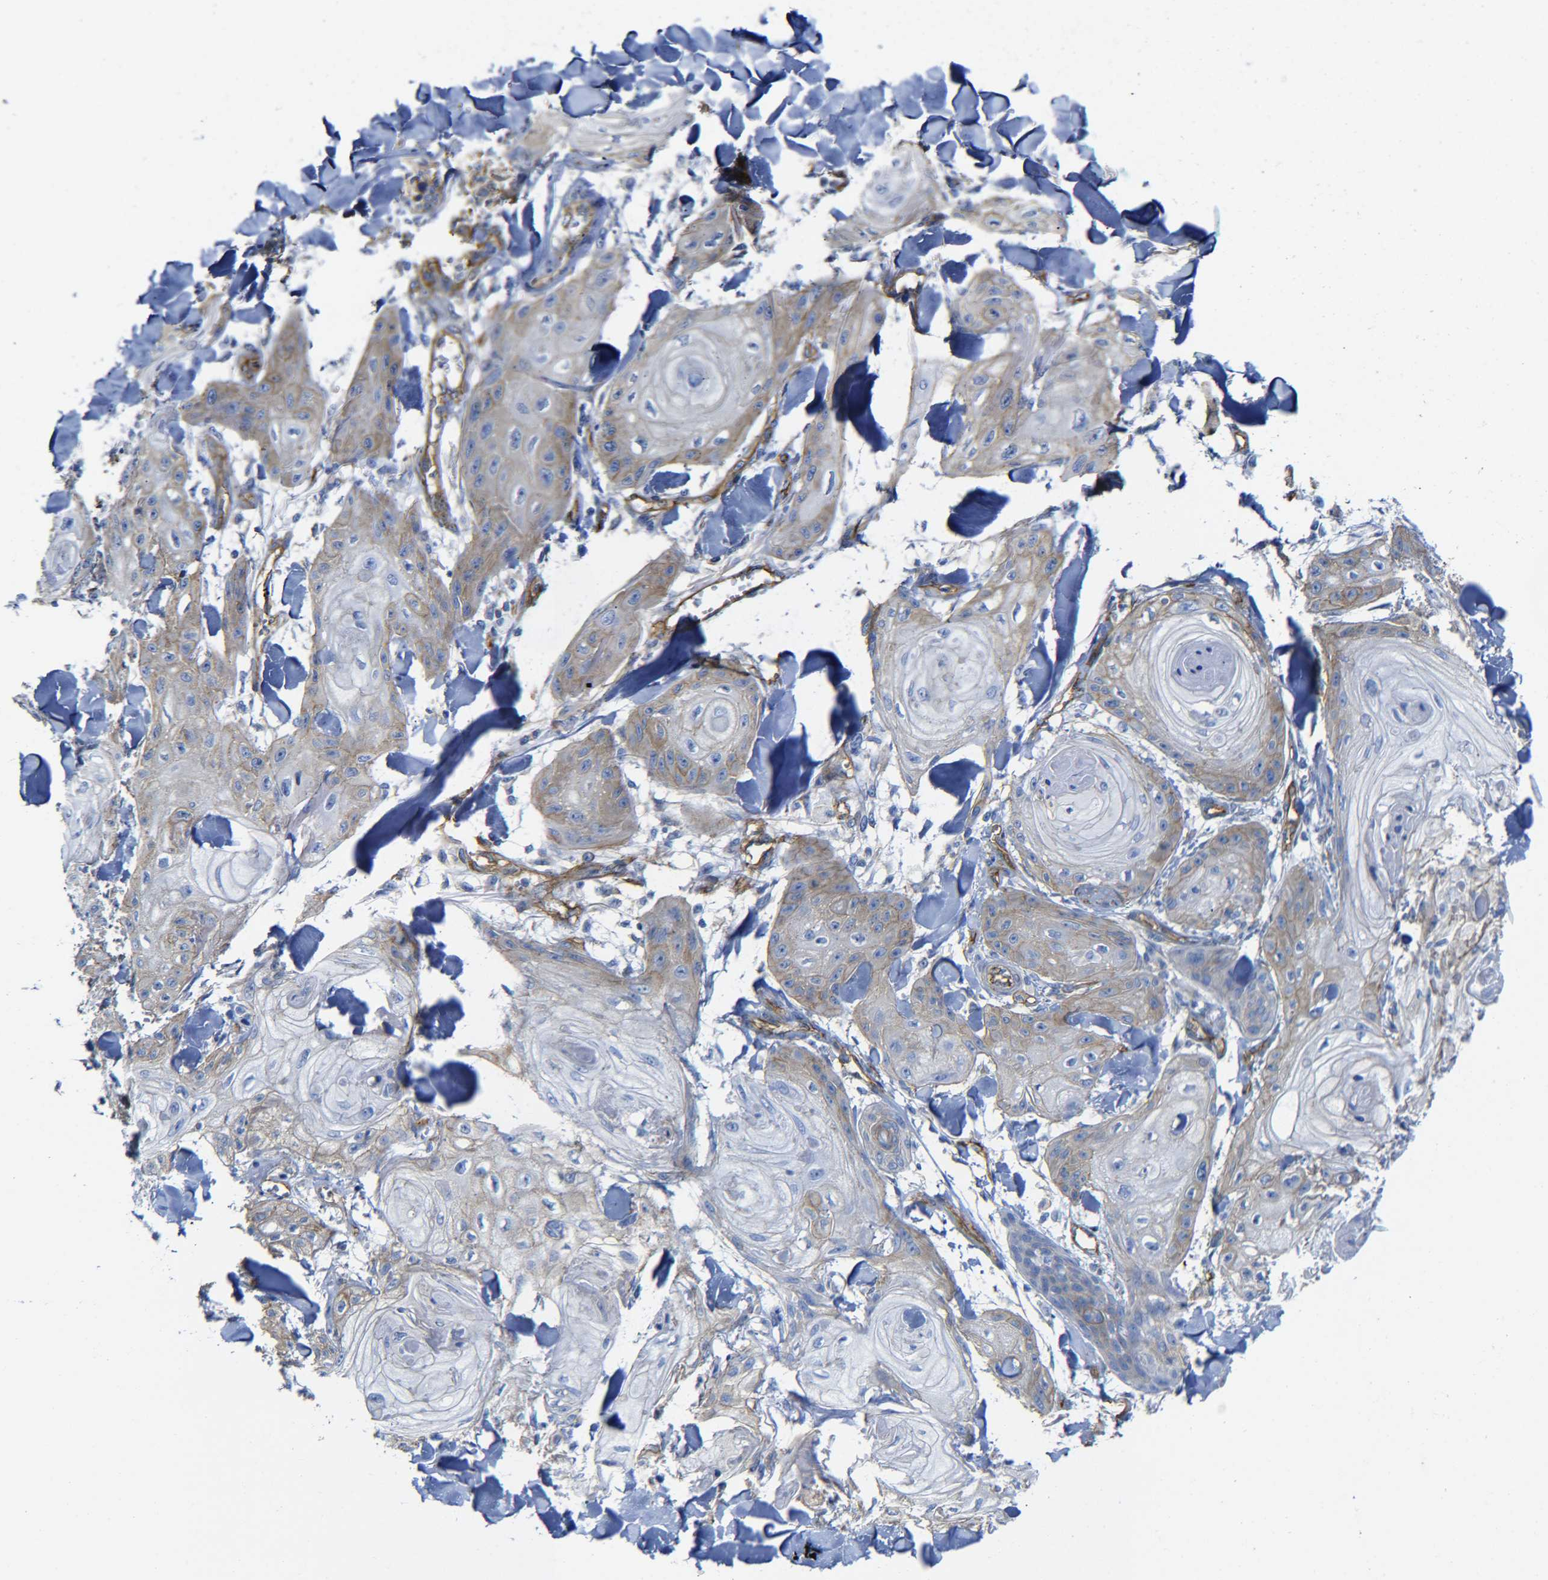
{"staining": {"intensity": "weak", "quantity": "25%-75%", "location": "cytoplasmic/membranous"}, "tissue": "skin cancer", "cell_type": "Tumor cells", "image_type": "cancer", "snomed": [{"axis": "morphology", "description": "Squamous cell carcinoma, NOS"}, {"axis": "topography", "description": "Skin"}], "caption": "Human squamous cell carcinoma (skin) stained for a protein (brown) exhibits weak cytoplasmic/membranous positive positivity in approximately 25%-75% of tumor cells.", "gene": "SPTBN1", "patient": {"sex": "male", "age": 74}}